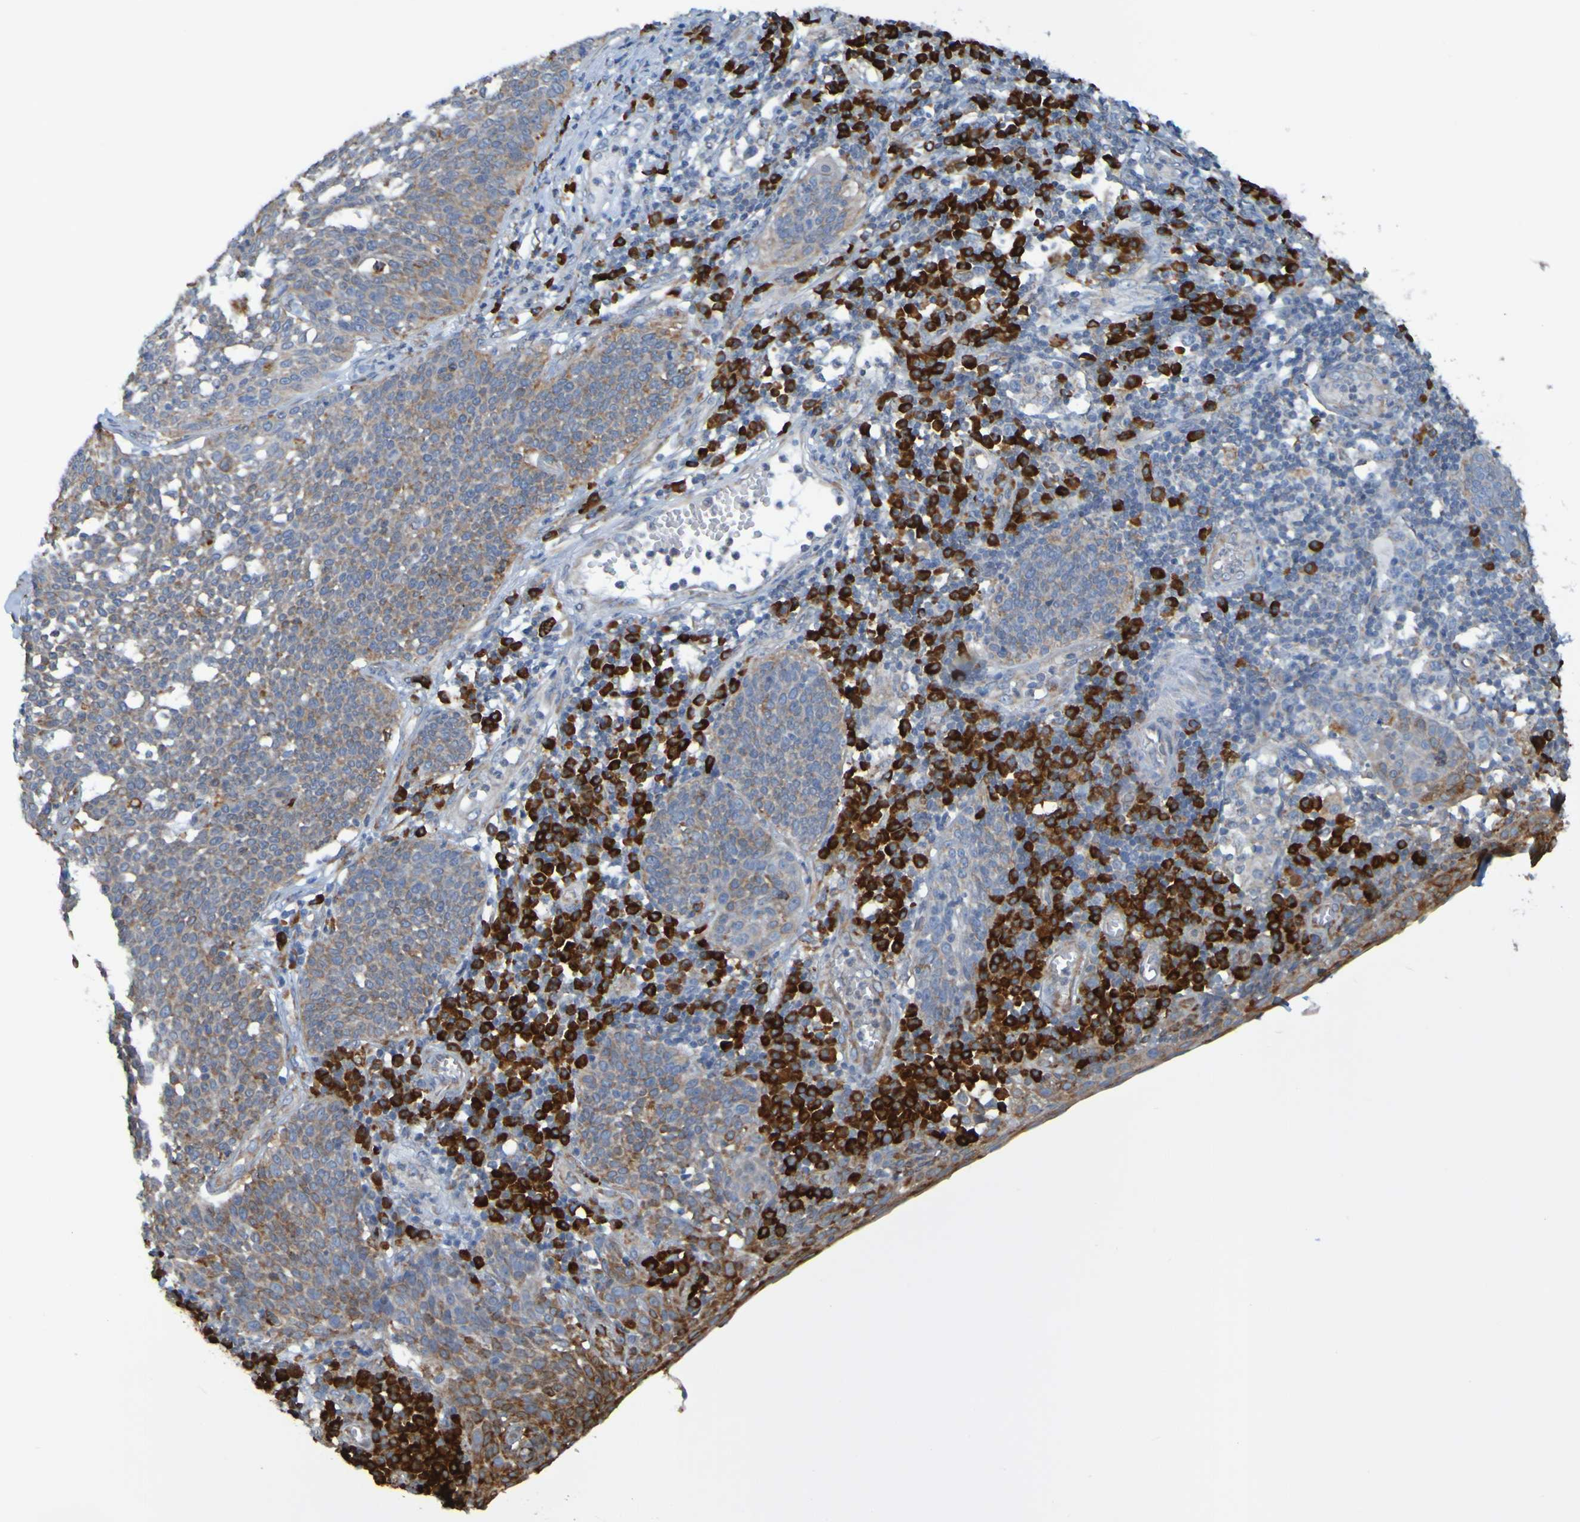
{"staining": {"intensity": "weak", "quantity": ">75%", "location": "cytoplasmic/membranous"}, "tissue": "cervical cancer", "cell_type": "Tumor cells", "image_type": "cancer", "snomed": [{"axis": "morphology", "description": "Squamous cell carcinoma, NOS"}, {"axis": "topography", "description": "Cervix"}], "caption": "This histopathology image demonstrates immunohistochemistry (IHC) staining of cervical cancer, with low weak cytoplasmic/membranous positivity in approximately >75% of tumor cells.", "gene": "SSR1", "patient": {"sex": "female", "age": 34}}